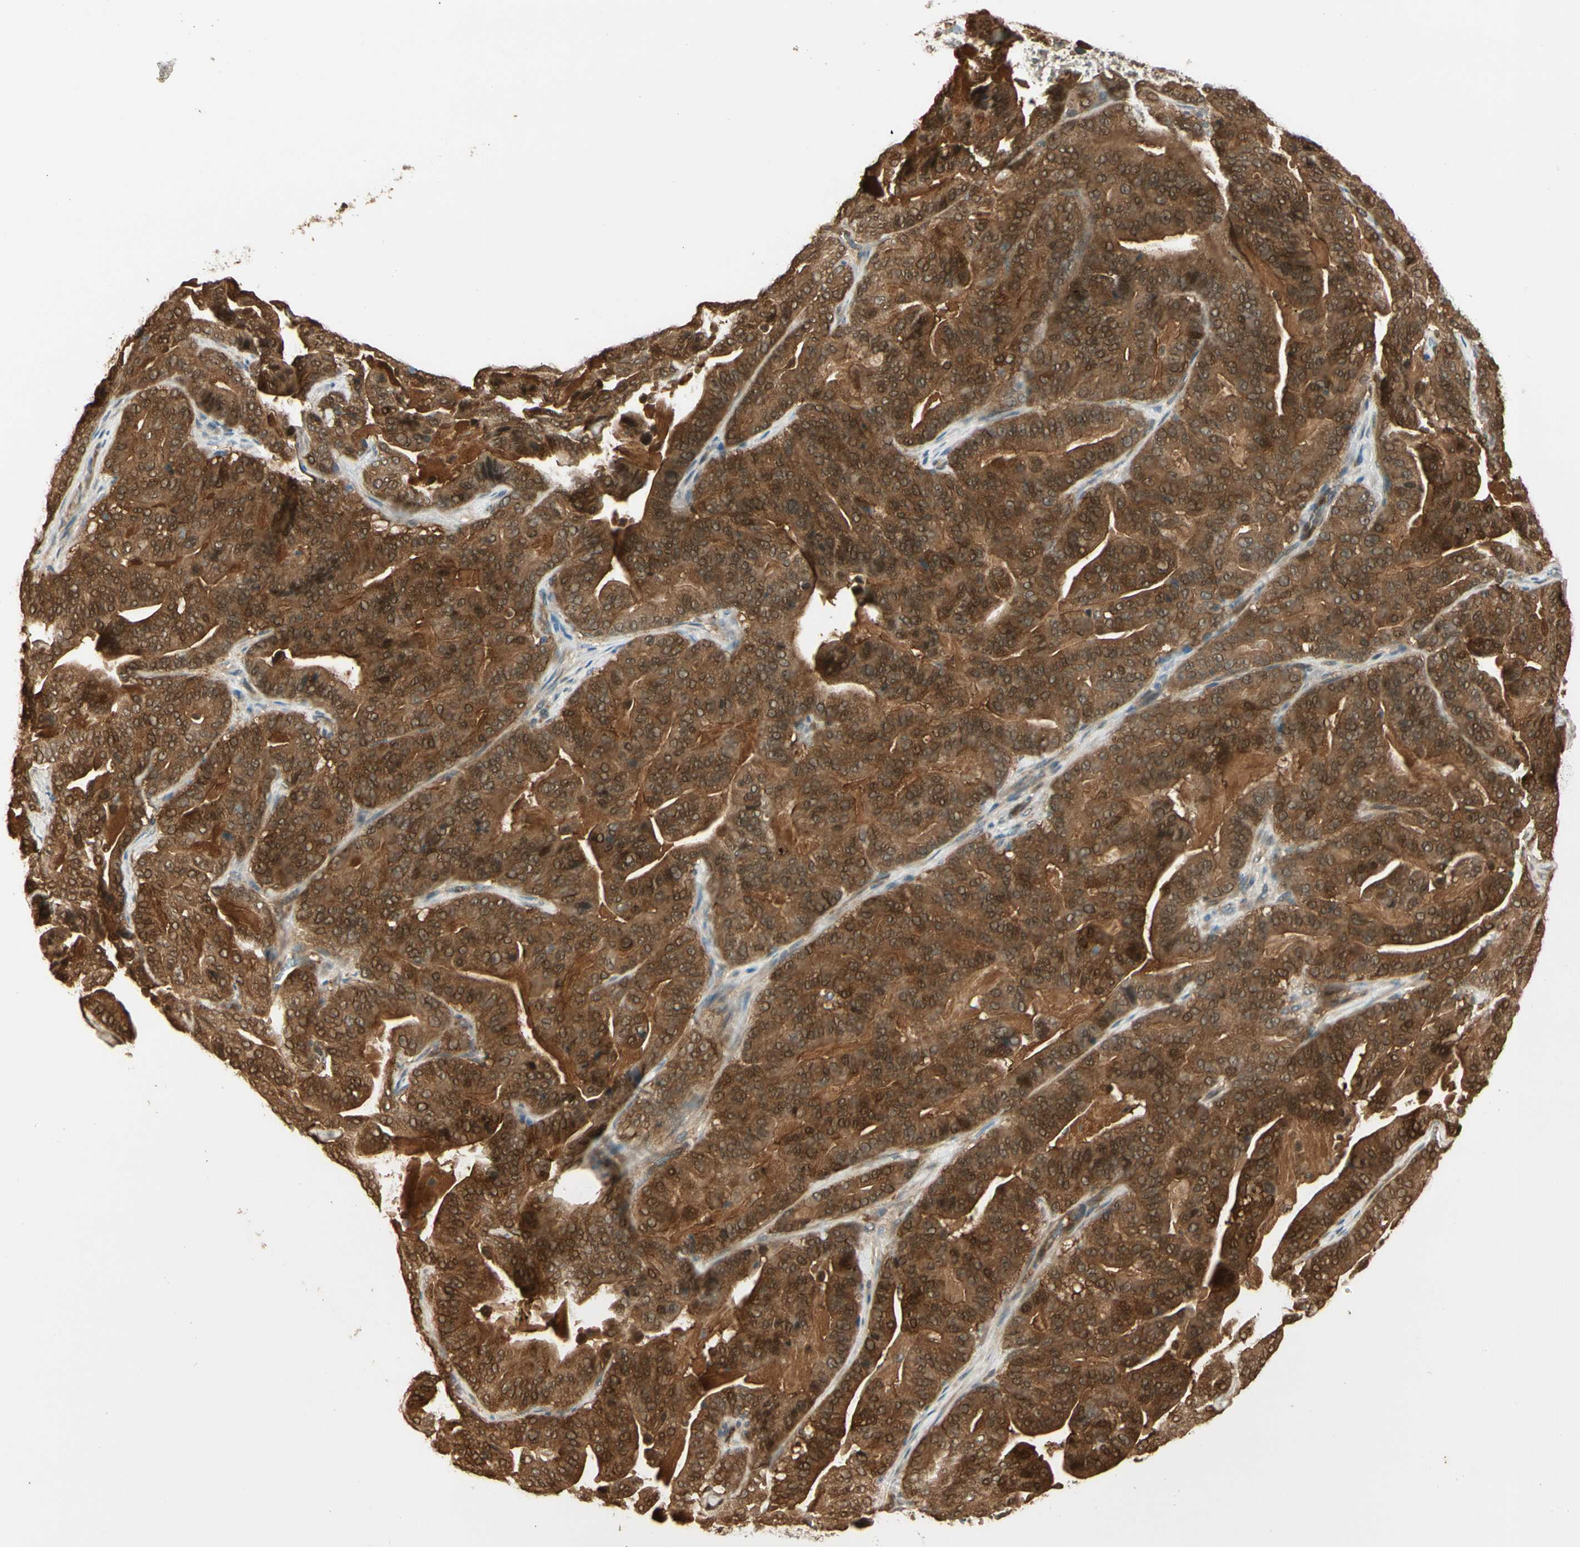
{"staining": {"intensity": "strong", "quantity": ">75%", "location": "cytoplasmic/membranous,nuclear"}, "tissue": "pancreatic cancer", "cell_type": "Tumor cells", "image_type": "cancer", "snomed": [{"axis": "morphology", "description": "Adenocarcinoma, NOS"}, {"axis": "topography", "description": "Pancreas"}], "caption": "DAB (3,3'-diaminobenzidine) immunohistochemical staining of pancreatic cancer demonstrates strong cytoplasmic/membranous and nuclear protein expression in about >75% of tumor cells.", "gene": "SERPINB6", "patient": {"sex": "male", "age": 63}}